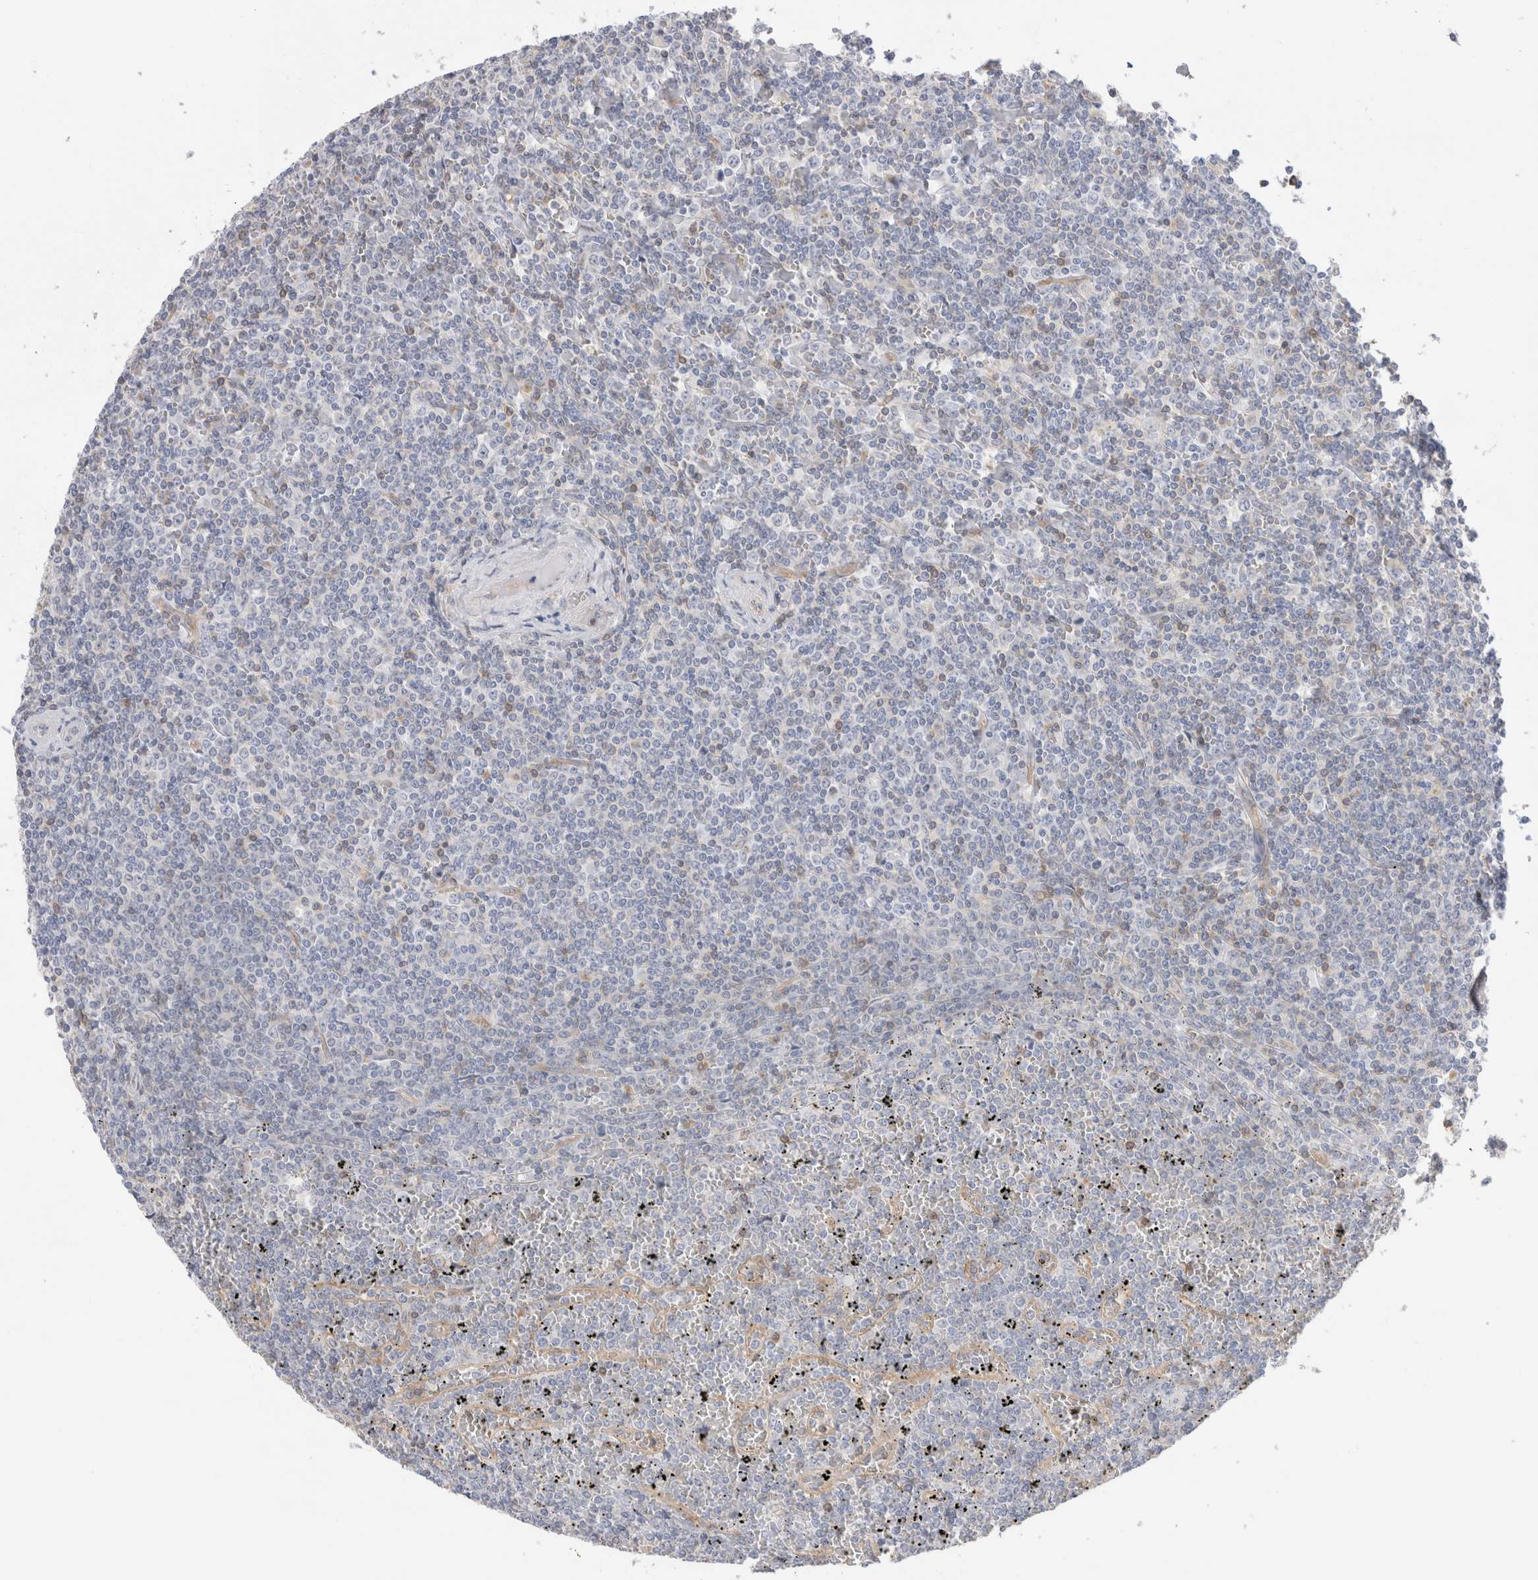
{"staining": {"intensity": "negative", "quantity": "none", "location": "none"}, "tissue": "lymphoma", "cell_type": "Tumor cells", "image_type": "cancer", "snomed": [{"axis": "morphology", "description": "Malignant lymphoma, non-Hodgkin's type, Low grade"}, {"axis": "topography", "description": "Spleen"}], "caption": "An IHC micrograph of lymphoma is shown. There is no staining in tumor cells of lymphoma.", "gene": "CAPN2", "patient": {"sex": "female", "age": 19}}